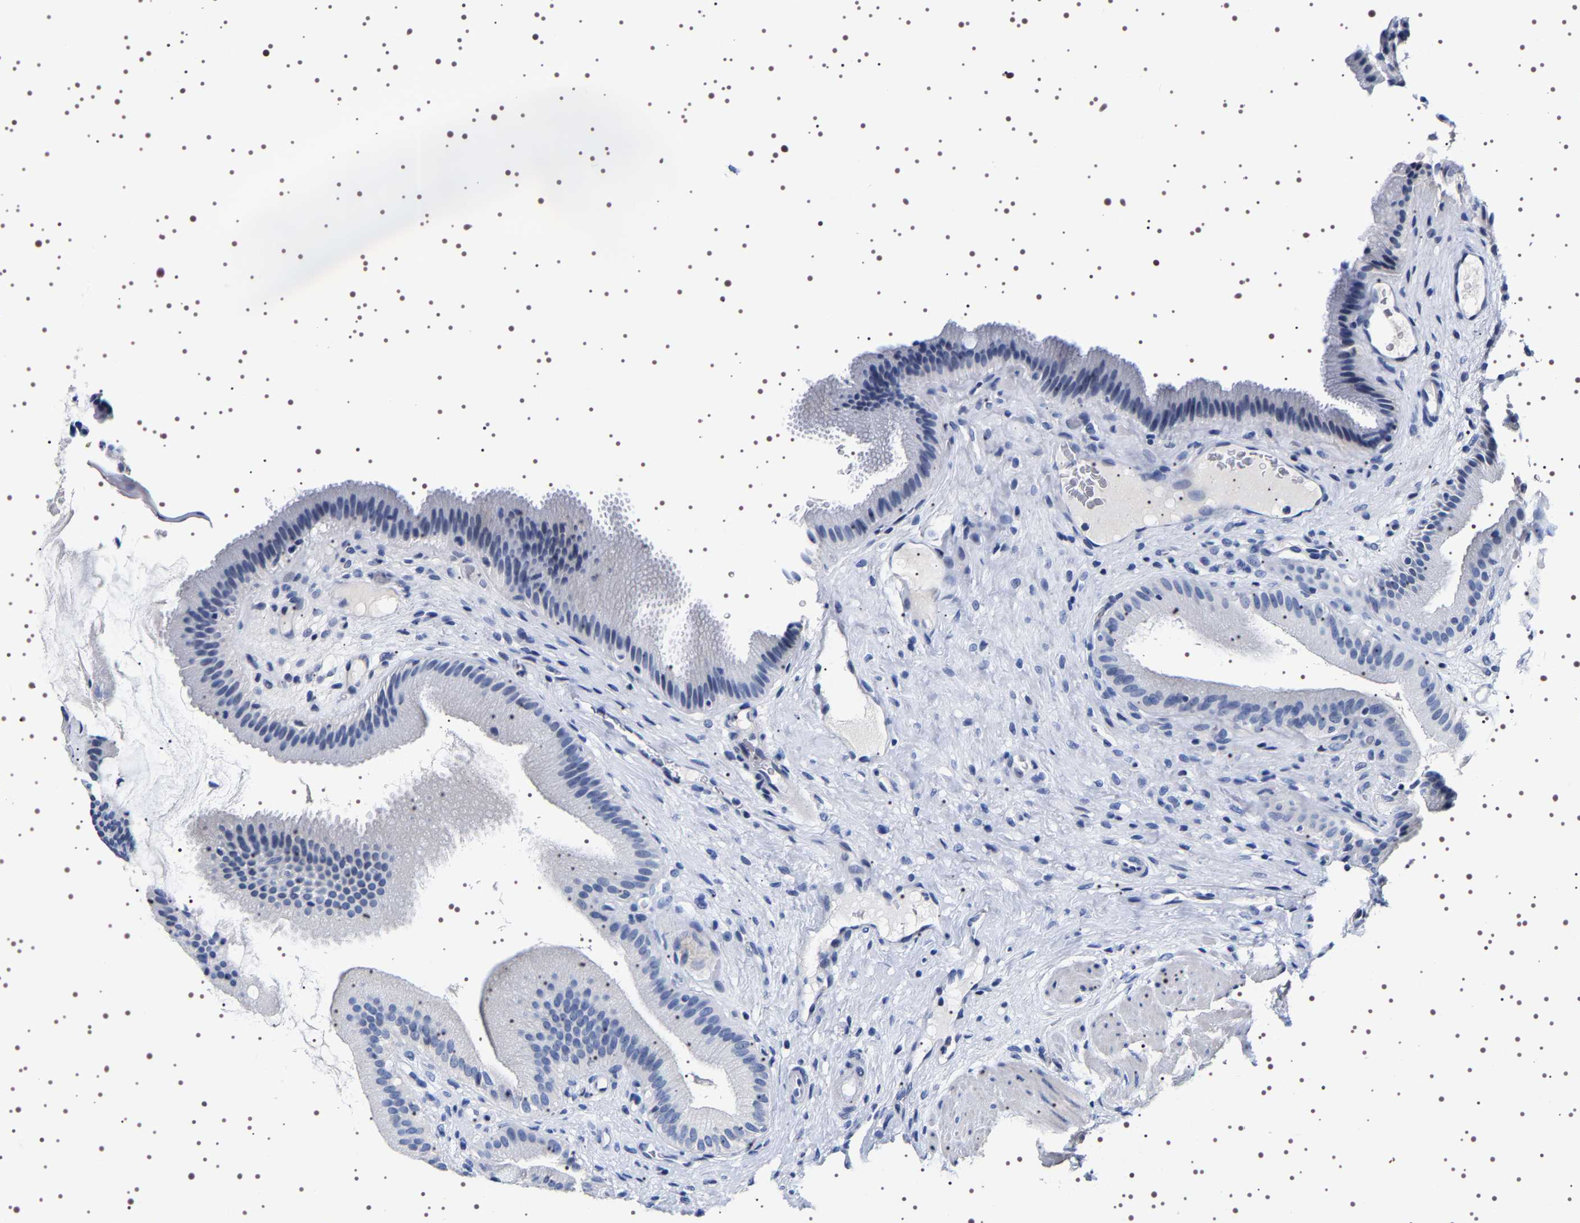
{"staining": {"intensity": "negative", "quantity": "none", "location": "none"}, "tissue": "gallbladder", "cell_type": "Glandular cells", "image_type": "normal", "snomed": [{"axis": "morphology", "description": "Normal tissue, NOS"}, {"axis": "topography", "description": "Gallbladder"}], "caption": "Immunohistochemistry (IHC) photomicrograph of normal gallbladder stained for a protein (brown), which demonstrates no positivity in glandular cells. (Brightfield microscopy of DAB immunohistochemistry at high magnification).", "gene": "UBQLN3", "patient": {"sex": "male", "age": 49}}